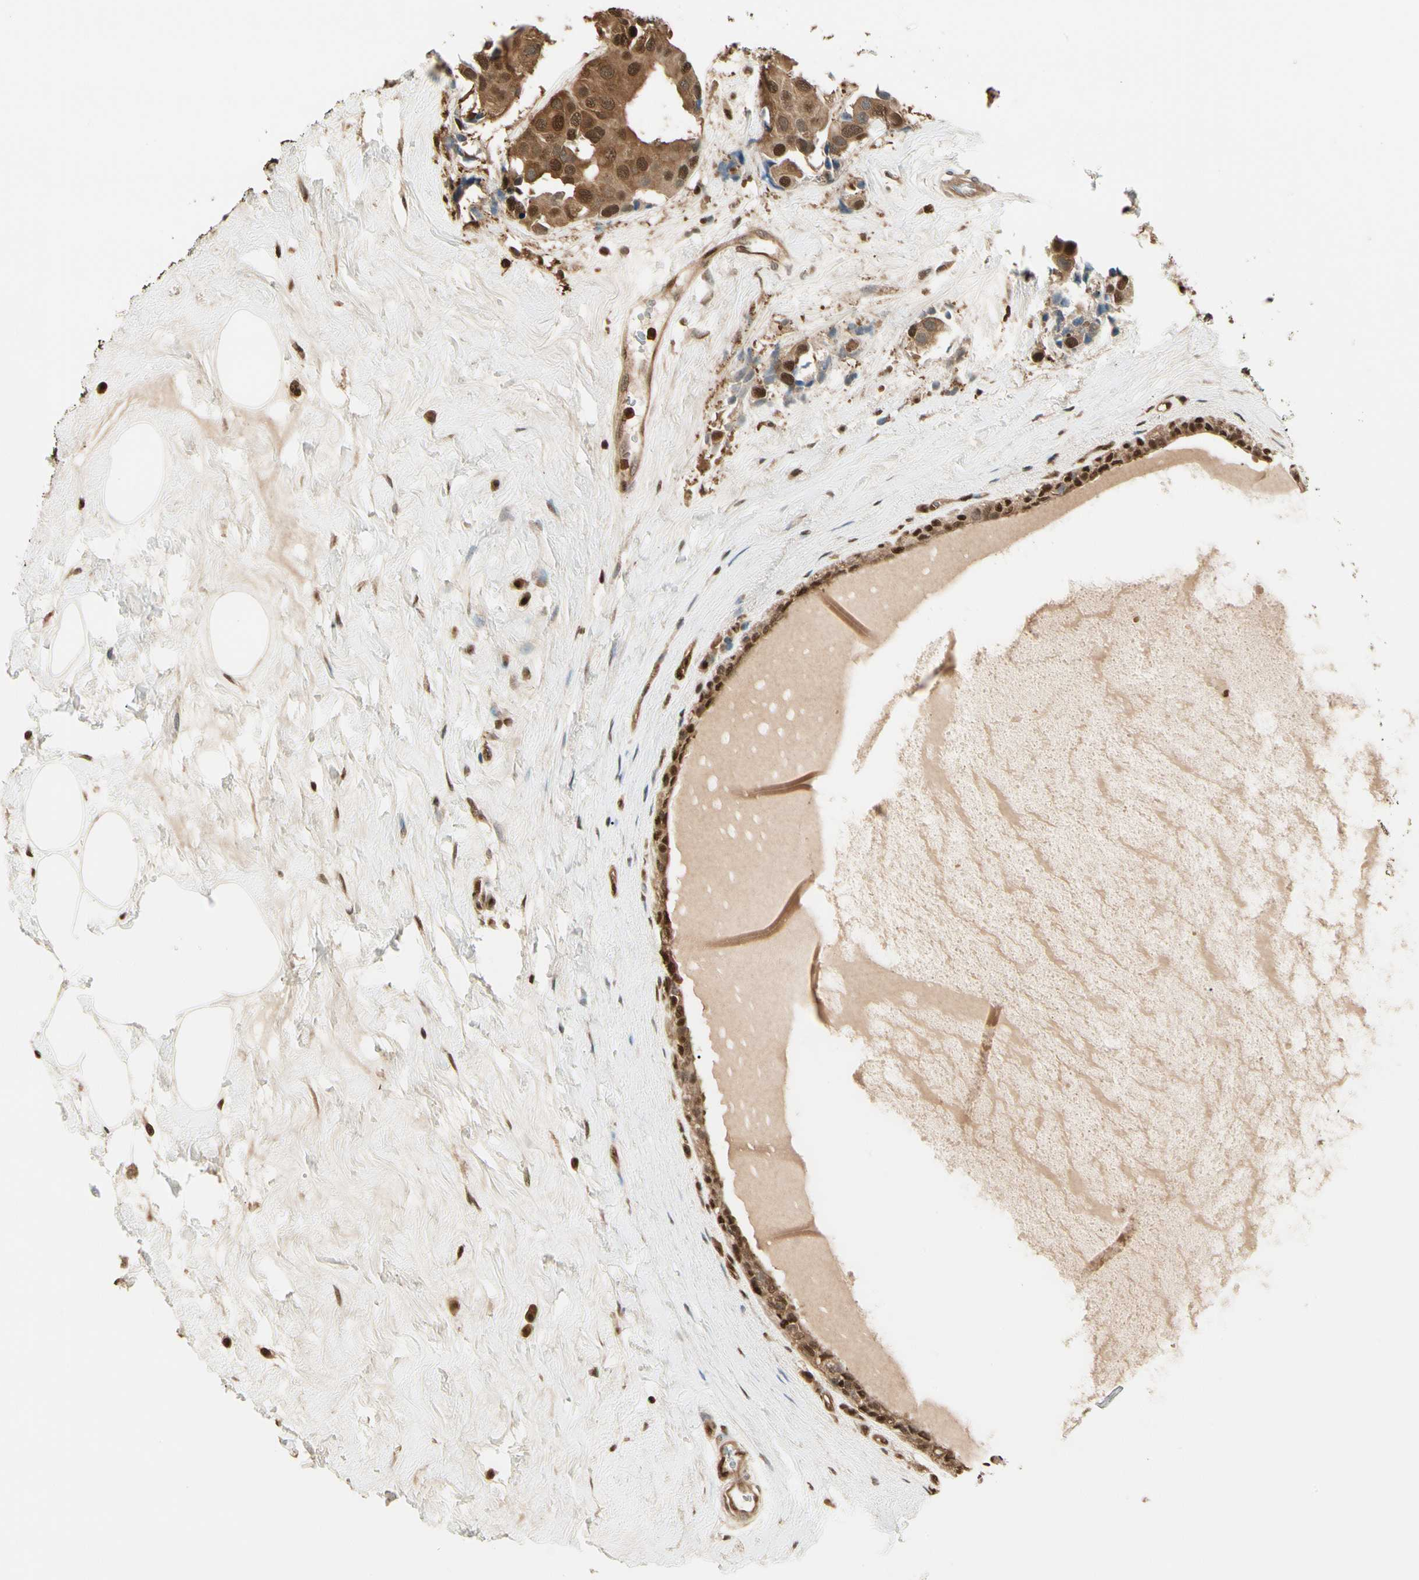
{"staining": {"intensity": "moderate", "quantity": ">75%", "location": "cytoplasmic/membranous,nuclear"}, "tissue": "breast cancer", "cell_type": "Tumor cells", "image_type": "cancer", "snomed": [{"axis": "morphology", "description": "Normal tissue, NOS"}, {"axis": "morphology", "description": "Duct carcinoma"}, {"axis": "topography", "description": "Breast"}], "caption": "This is a photomicrograph of IHC staining of intraductal carcinoma (breast), which shows moderate positivity in the cytoplasmic/membranous and nuclear of tumor cells.", "gene": "PNCK", "patient": {"sex": "female", "age": 39}}